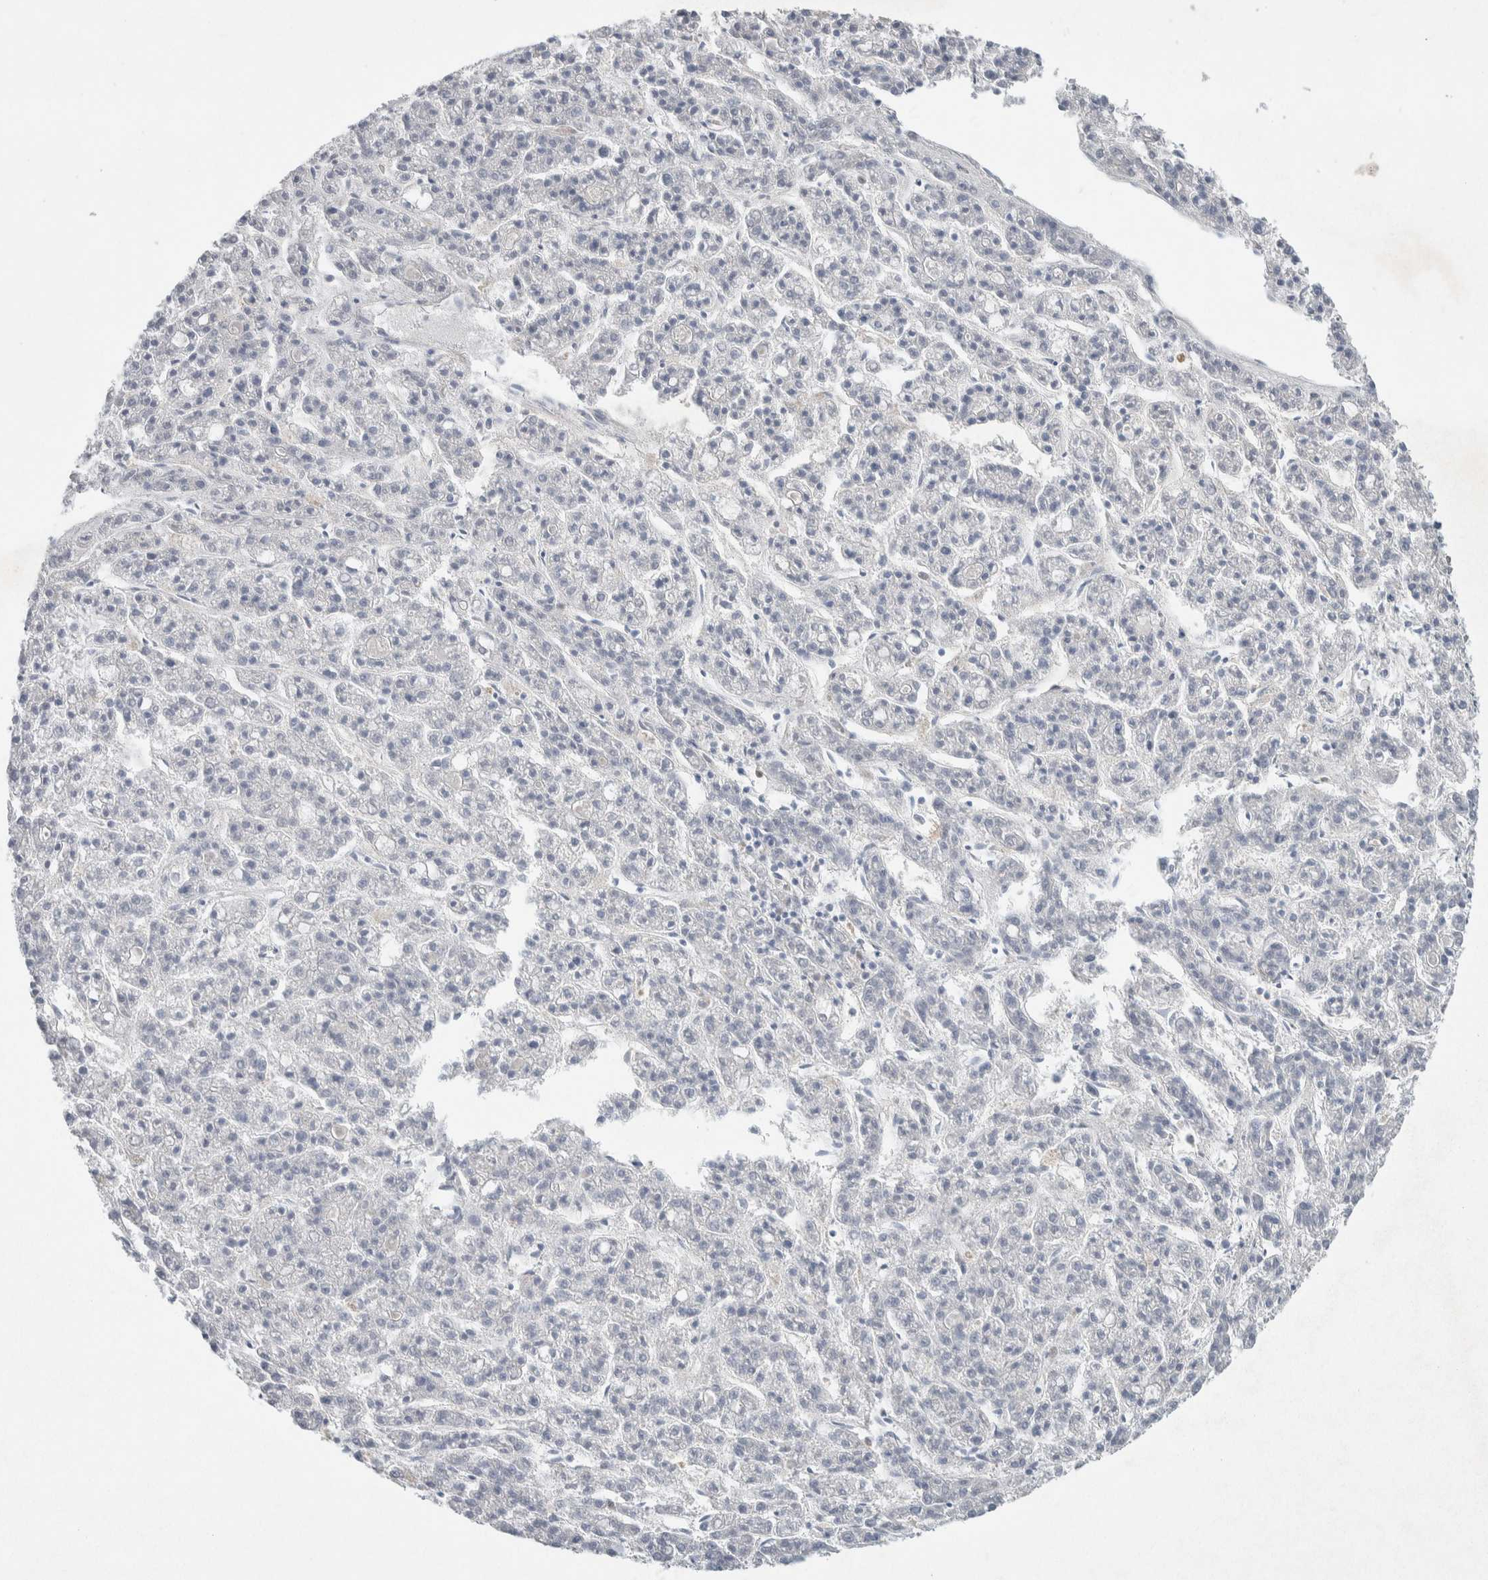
{"staining": {"intensity": "negative", "quantity": "none", "location": "none"}, "tissue": "liver cancer", "cell_type": "Tumor cells", "image_type": "cancer", "snomed": [{"axis": "morphology", "description": "Carcinoma, Hepatocellular, NOS"}, {"axis": "topography", "description": "Liver"}], "caption": "Immunohistochemical staining of human liver cancer displays no significant expression in tumor cells.", "gene": "NCF2", "patient": {"sex": "male", "age": 70}}